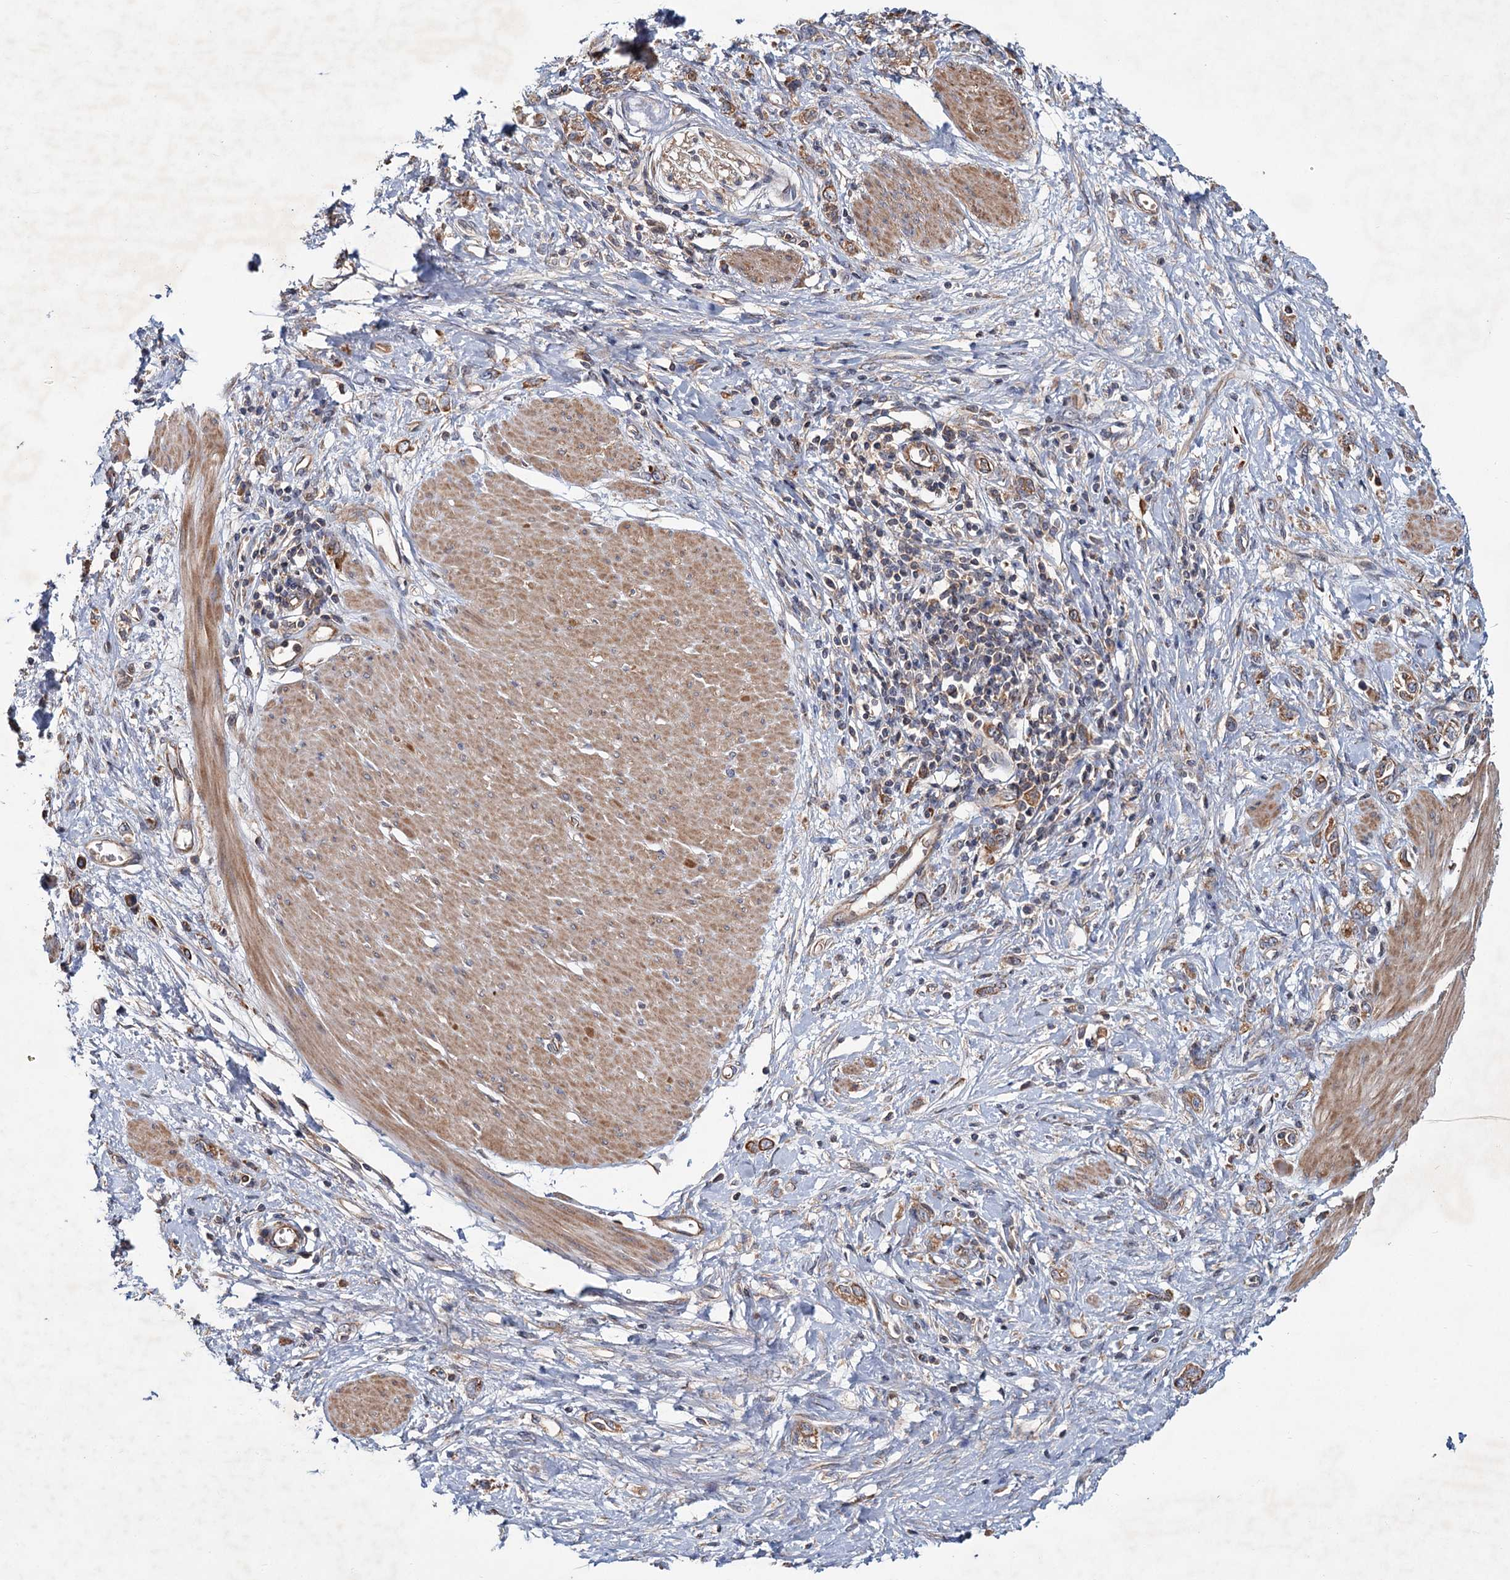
{"staining": {"intensity": "moderate", "quantity": ">75%", "location": "cytoplasmic/membranous"}, "tissue": "stomach cancer", "cell_type": "Tumor cells", "image_type": "cancer", "snomed": [{"axis": "morphology", "description": "Adenocarcinoma, NOS"}, {"axis": "topography", "description": "Stomach"}], "caption": "Protein analysis of adenocarcinoma (stomach) tissue exhibits moderate cytoplasmic/membranous positivity in approximately >75% of tumor cells.", "gene": "MTRR", "patient": {"sex": "female", "age": 76}}